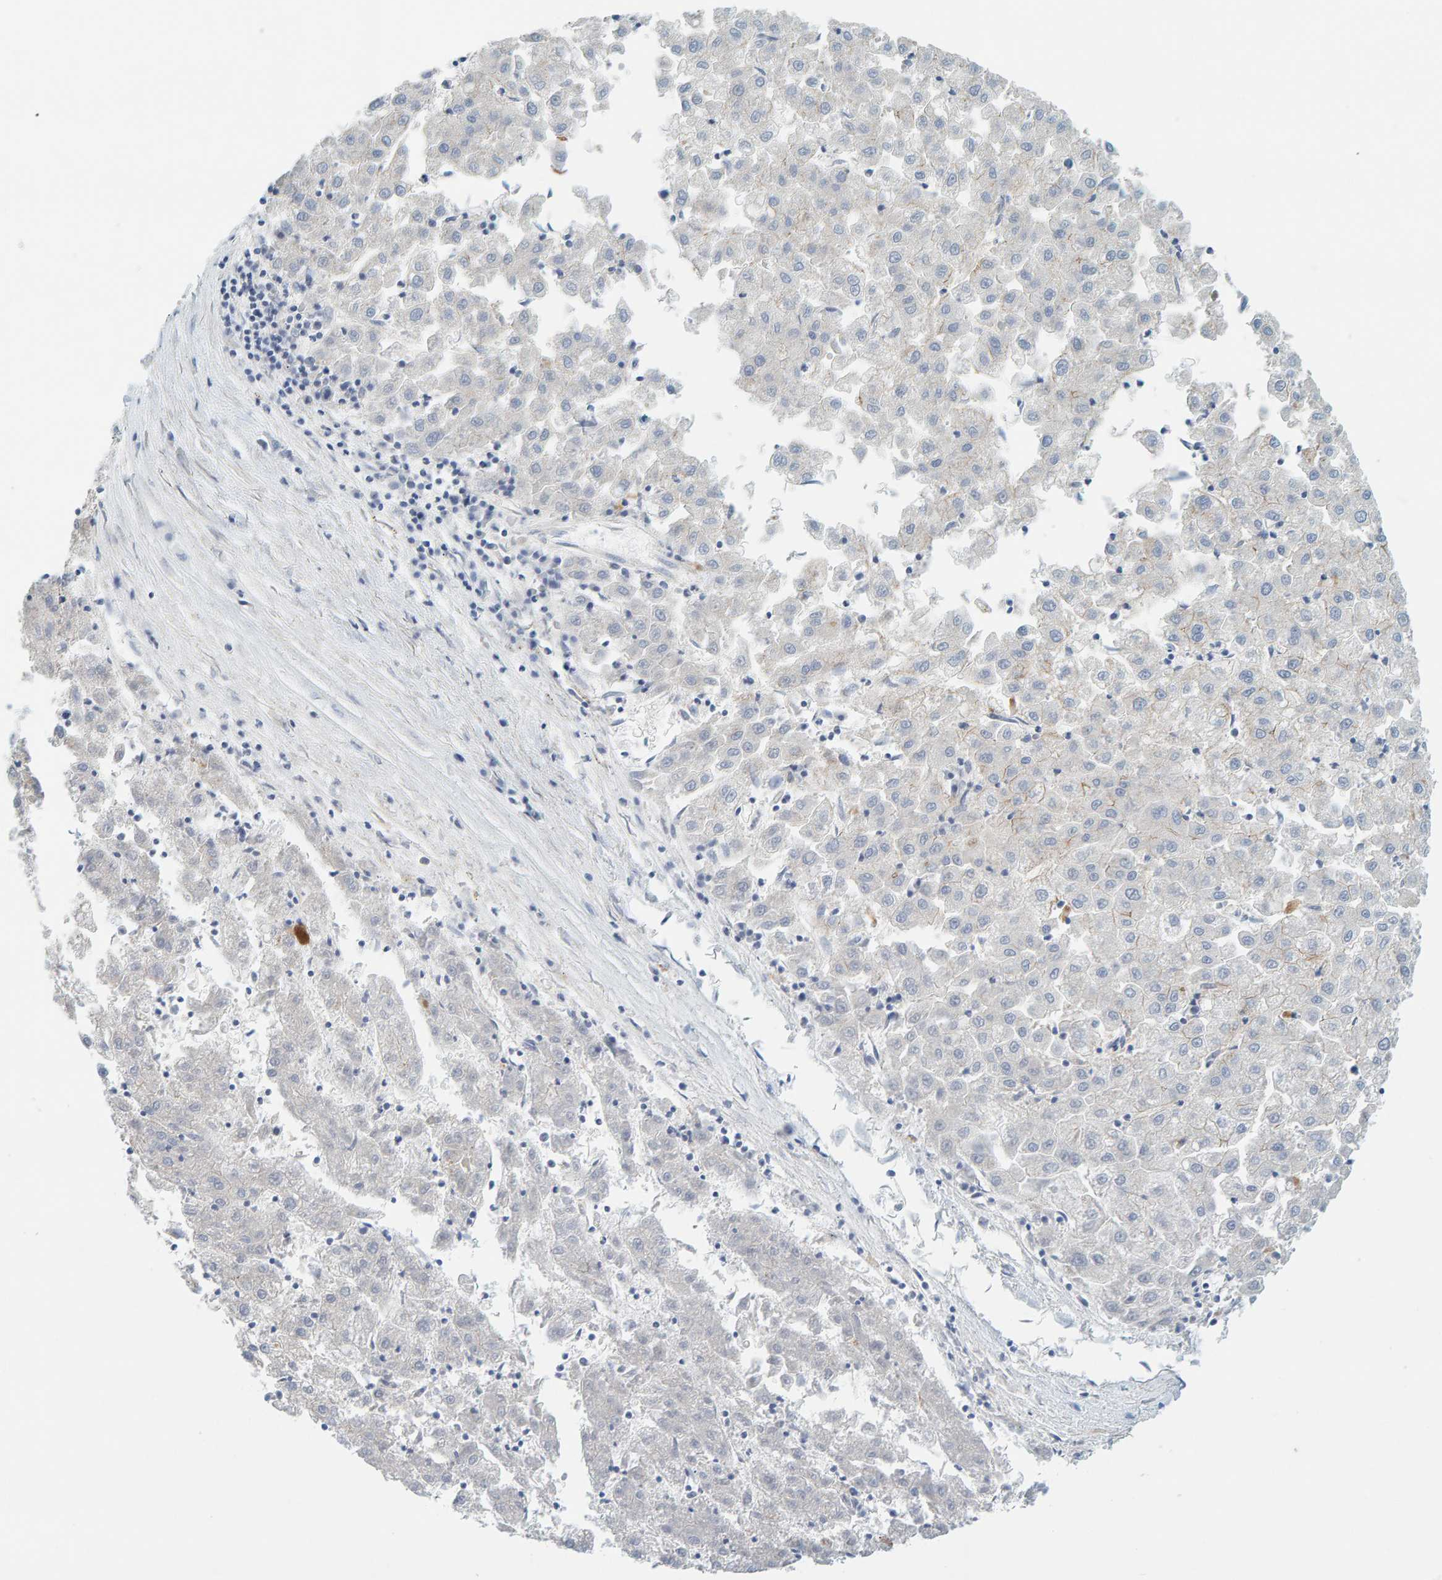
{"staining": {"intensity": "negative", "quantity": "none", "location": "none"}, "tissue": "liver cancer", "cell_type": "Tumor cells", "image_type": "cancer", "snomed": [{"axis": "morphology", "description": "Carcinoma, Hepatocellular, NOS"}, {"axis": "topography", "description": "Liver"}], "caption": "Tumor cells are negative for brown protein staining in liver cancer (hepatocellular carcinoma). (DAB (3,3'-diaminobenzidine) immunohistochemistry (IHC) visualized using brightfield microscopy, high magnification).", "gene": "KRBA2", "patient": {"sex": "male", "age": 72}}